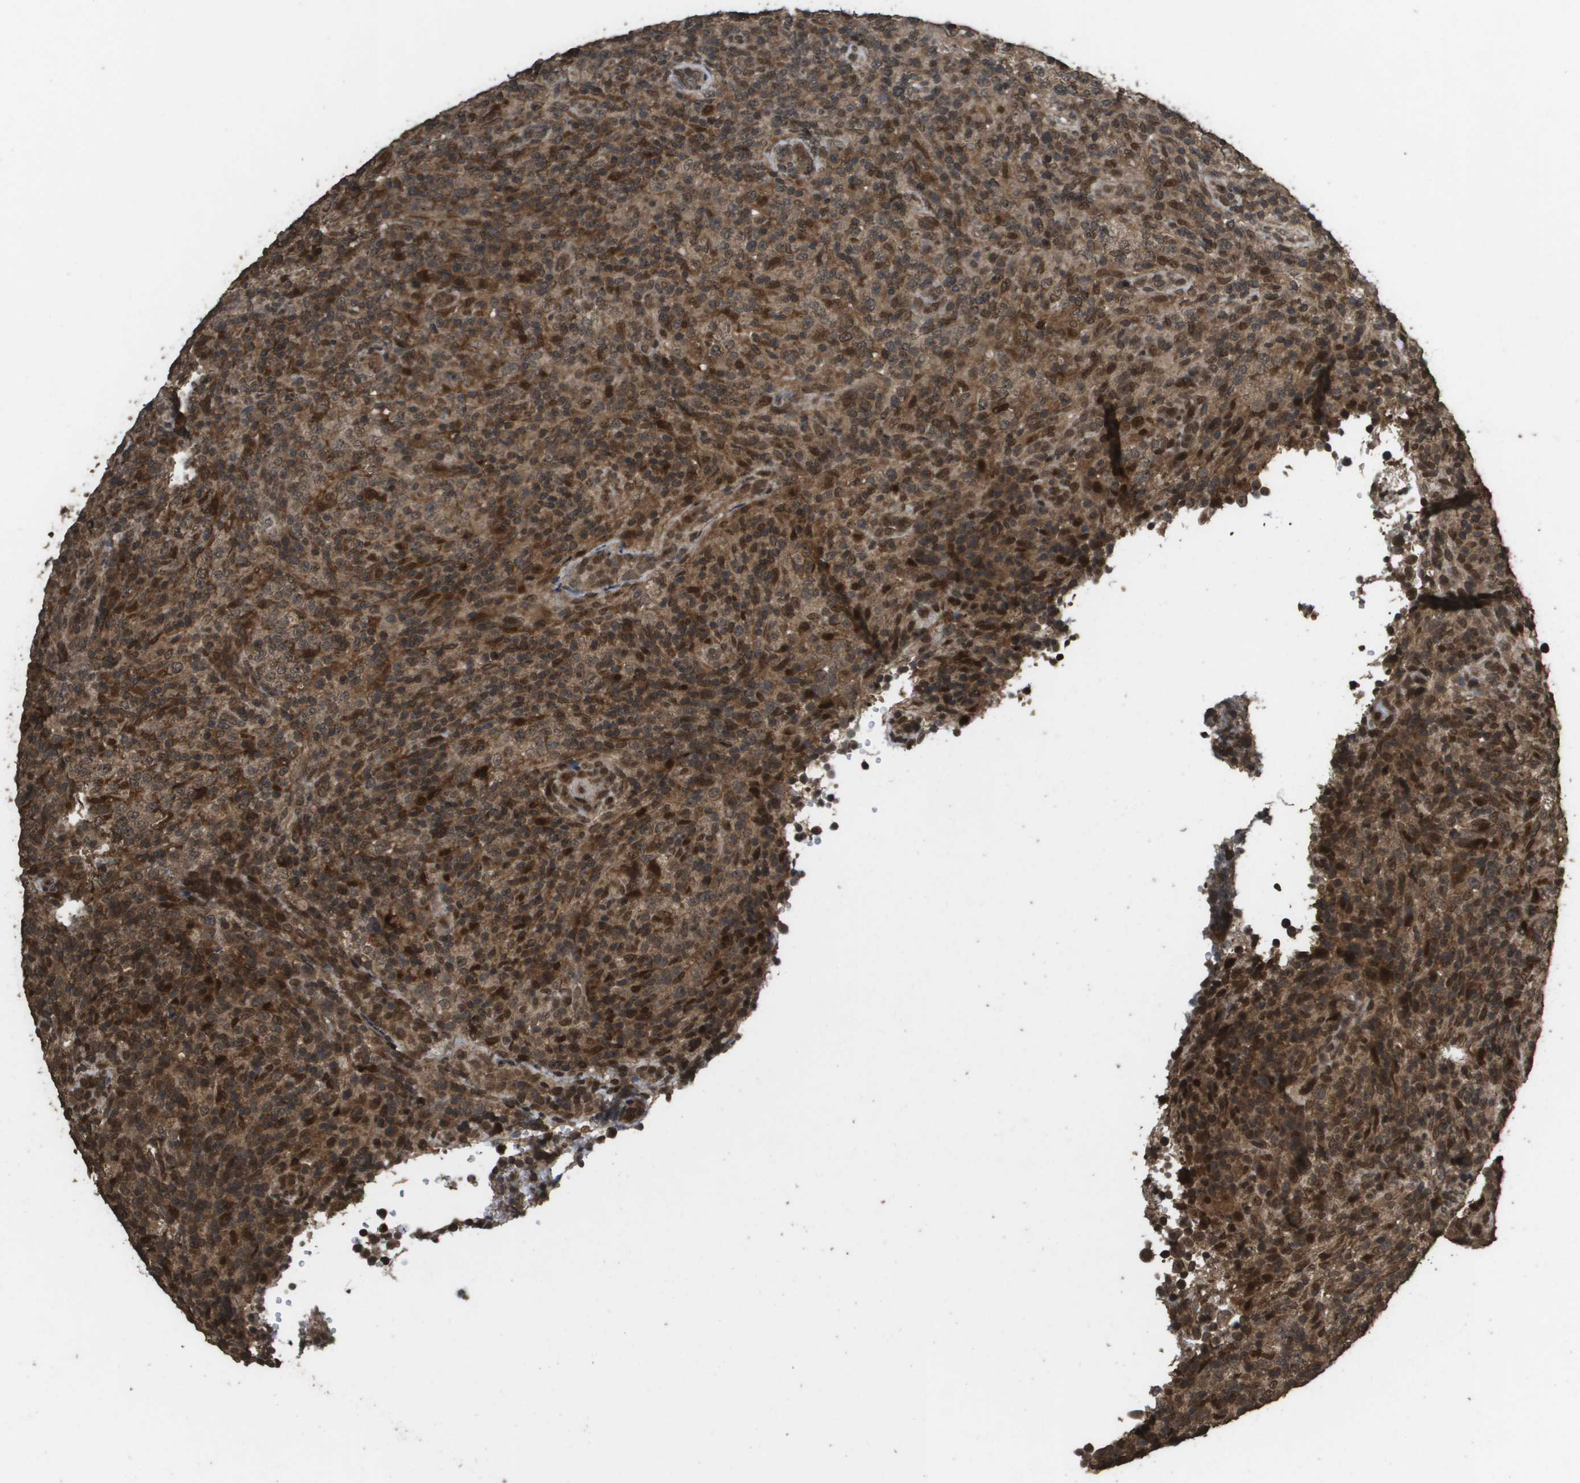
{"staining": {"intensity": "moderate", "quantity": ">75%", "location": "cytoplasmic/membranous"}, "tissue": "lymphoma", "cell_type": "Tumor cells", "image_type": "cancer", "snomed": [{"axis": "morphology", "description": "Malignant lymphoma, non-Hodgkin's type, High grade"}, {"axis": "topography", "description": "Lymph node"}], "caption": "The photomicrograph exhibits a brown stain indicating the presence of a protein in the cytoplasmic/membranous of tumor cells in high-grade malignant lymphoma, non-Hodgkin's type.", "gene": "AXIN2", "patient": {"sex": "female", "age": 76}}